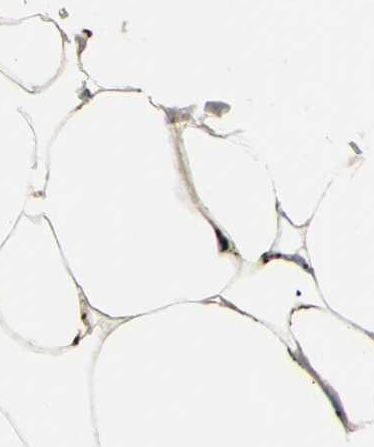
{"staining": {"intensity": "strong", "quantity": ">75%", "location": "cytoplasmic/membranous"}, "tissue": "adipose tissue", "cell_type": "Adipocytes", "image_type": "normal", "snomed": [{"axis": "morphology", "description": "Normal tissue, NOS"}, {"axis": "topography", "description": "Breast"}, {"axis": "topography", "description": "Adipose tissue"}], "caption": "Immunohistochemistry of benign adipose tissue demonstrates high levels of strong cytoplasmic/membranous positivity in approximately >75% of adipocytes.", "gene": "BPNT2", "patient": {"sex": "female", "age": 25}}